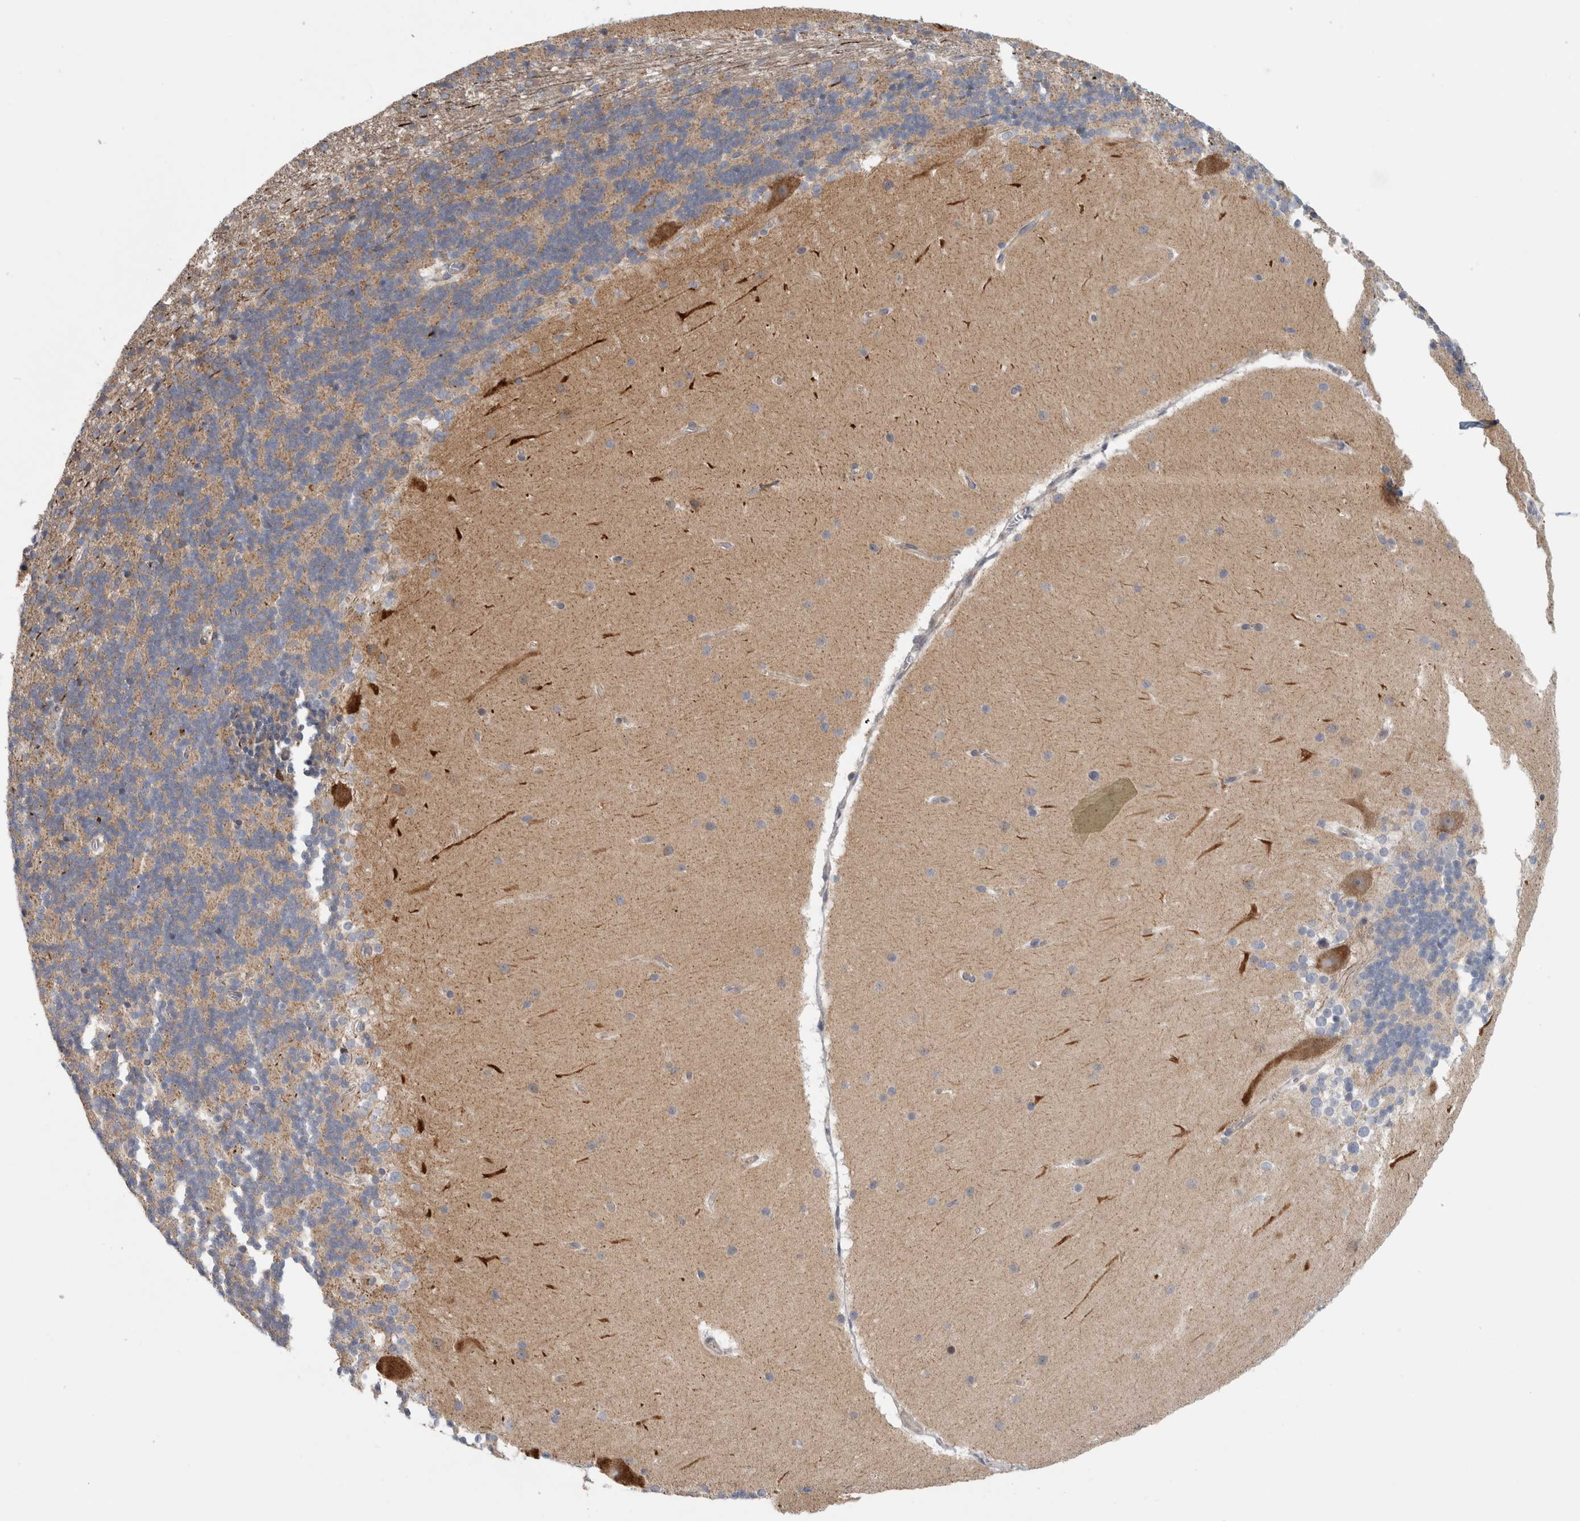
{"staining": {"intensity": "negative", "quantity": "none", "location": "none"}, "tissue": "cerebellum", "cell_type": "Cells in granular layer", "image_type": "normal", "snomed": [{"axis": "morphology", "description": "Normal tissue, NOS"}, {"axis": "topography", "description": "Cerebellum"}], "caption": "IHC photomicrograph of benign cerebellum: human cerebellum stained with DAB shows no significant protein positivity in cells in granular layer.", "gene": "ZNF804B", "patient": {"sex": "female", "age": 19}}